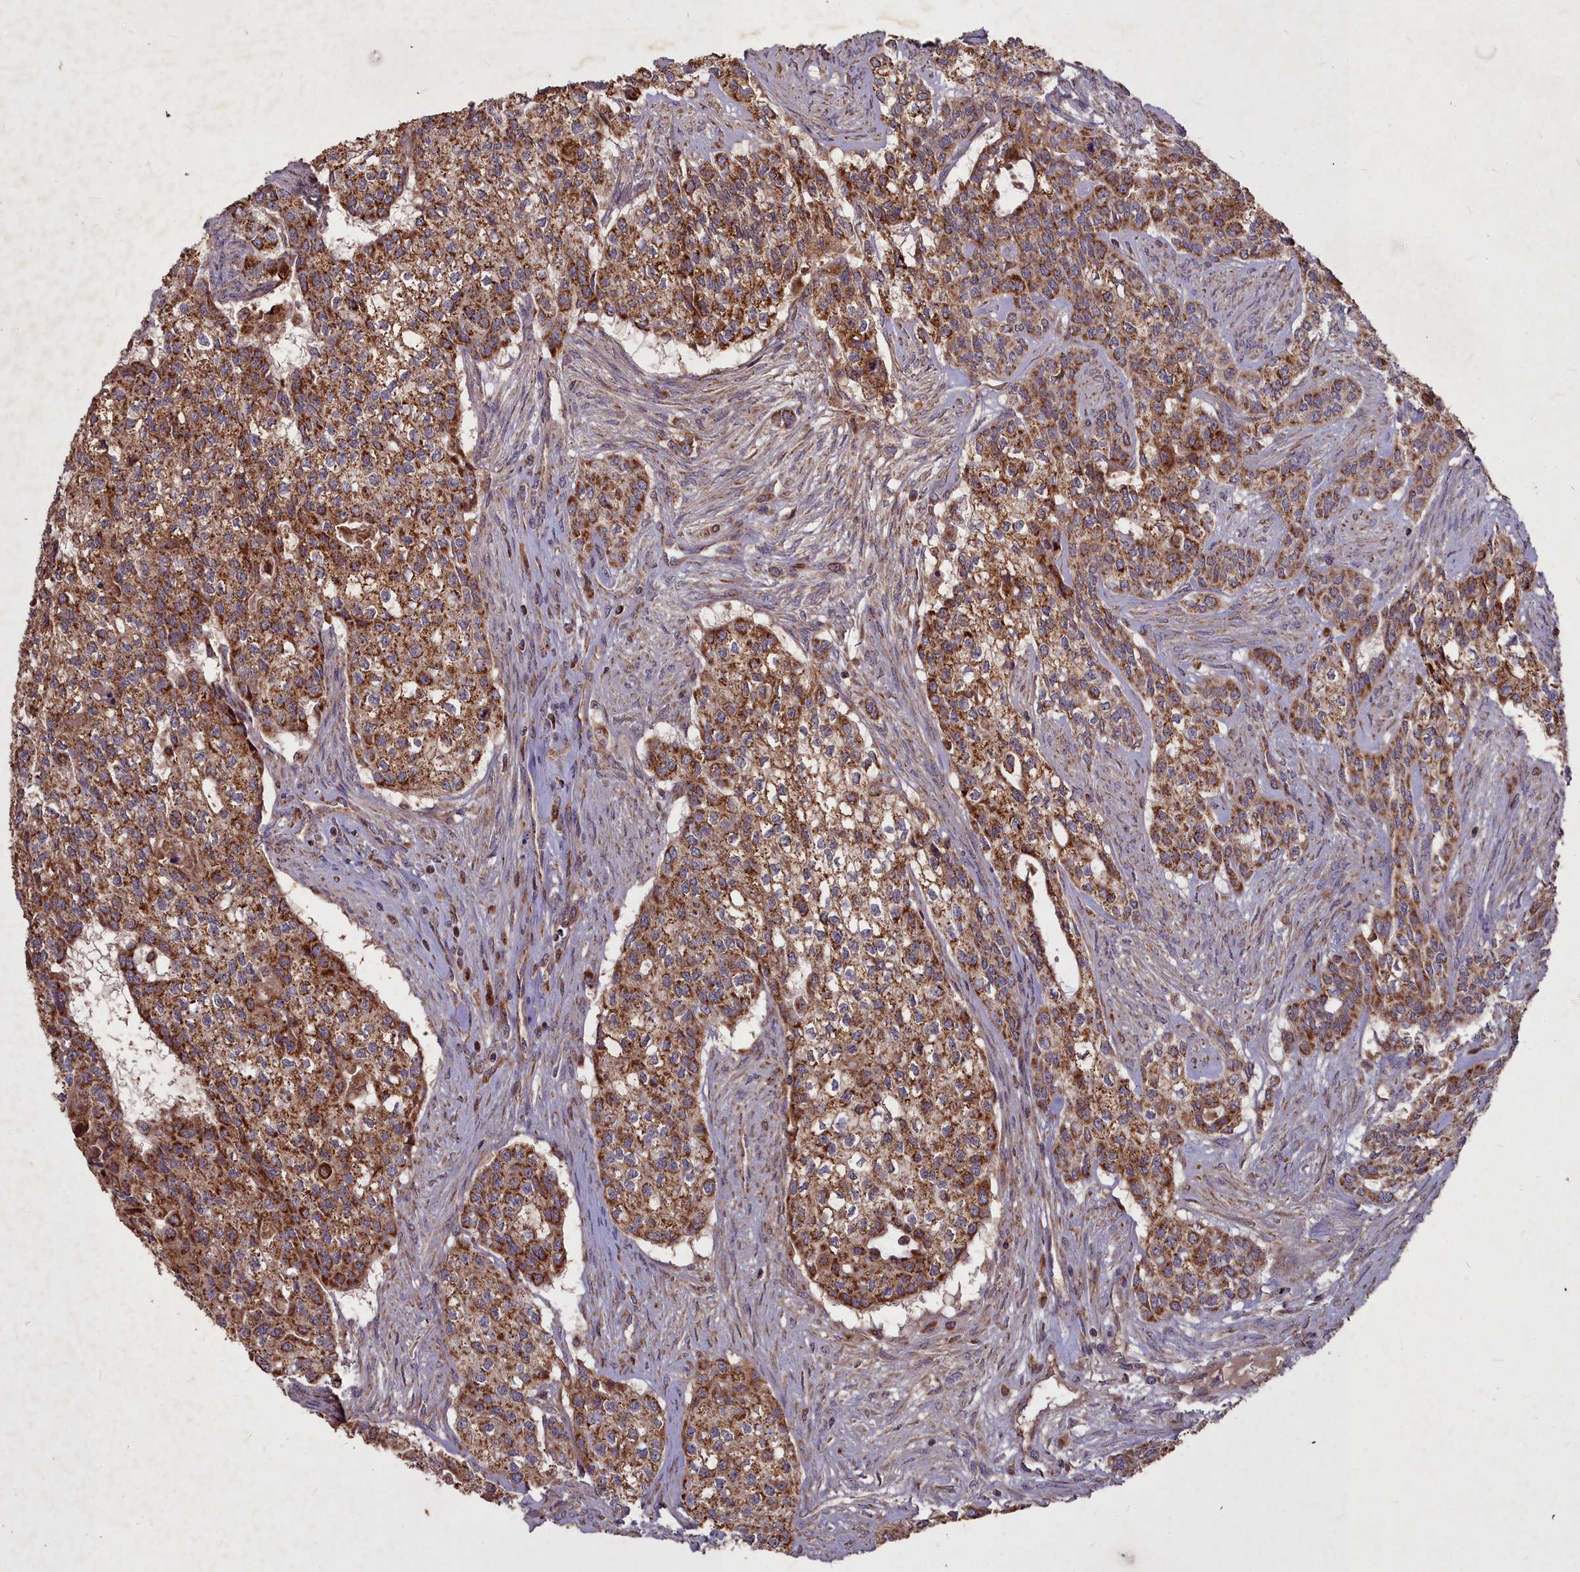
{"staining": {"intensity": "strong", "quantity": ">75%", "location": "cytoplasmic/membranous"}, "tissue": "head and neck cancer", "cell_type": "Tumor cells", "image_type": "cancer", "snomed": [{"axis": "morphology", "description": "Adenocarcinoma, NOS"}, {"axis": "topography", "description": "Head-Neck"}], "caption": "Immunohistochemical staining of head and neck adenocarcinoma demonstrates strong cytoplasmic/membranous protein staining in about >75% of tumor cells.", "gene": "COX11", "patient": {"sex": "male", "age": 81}}